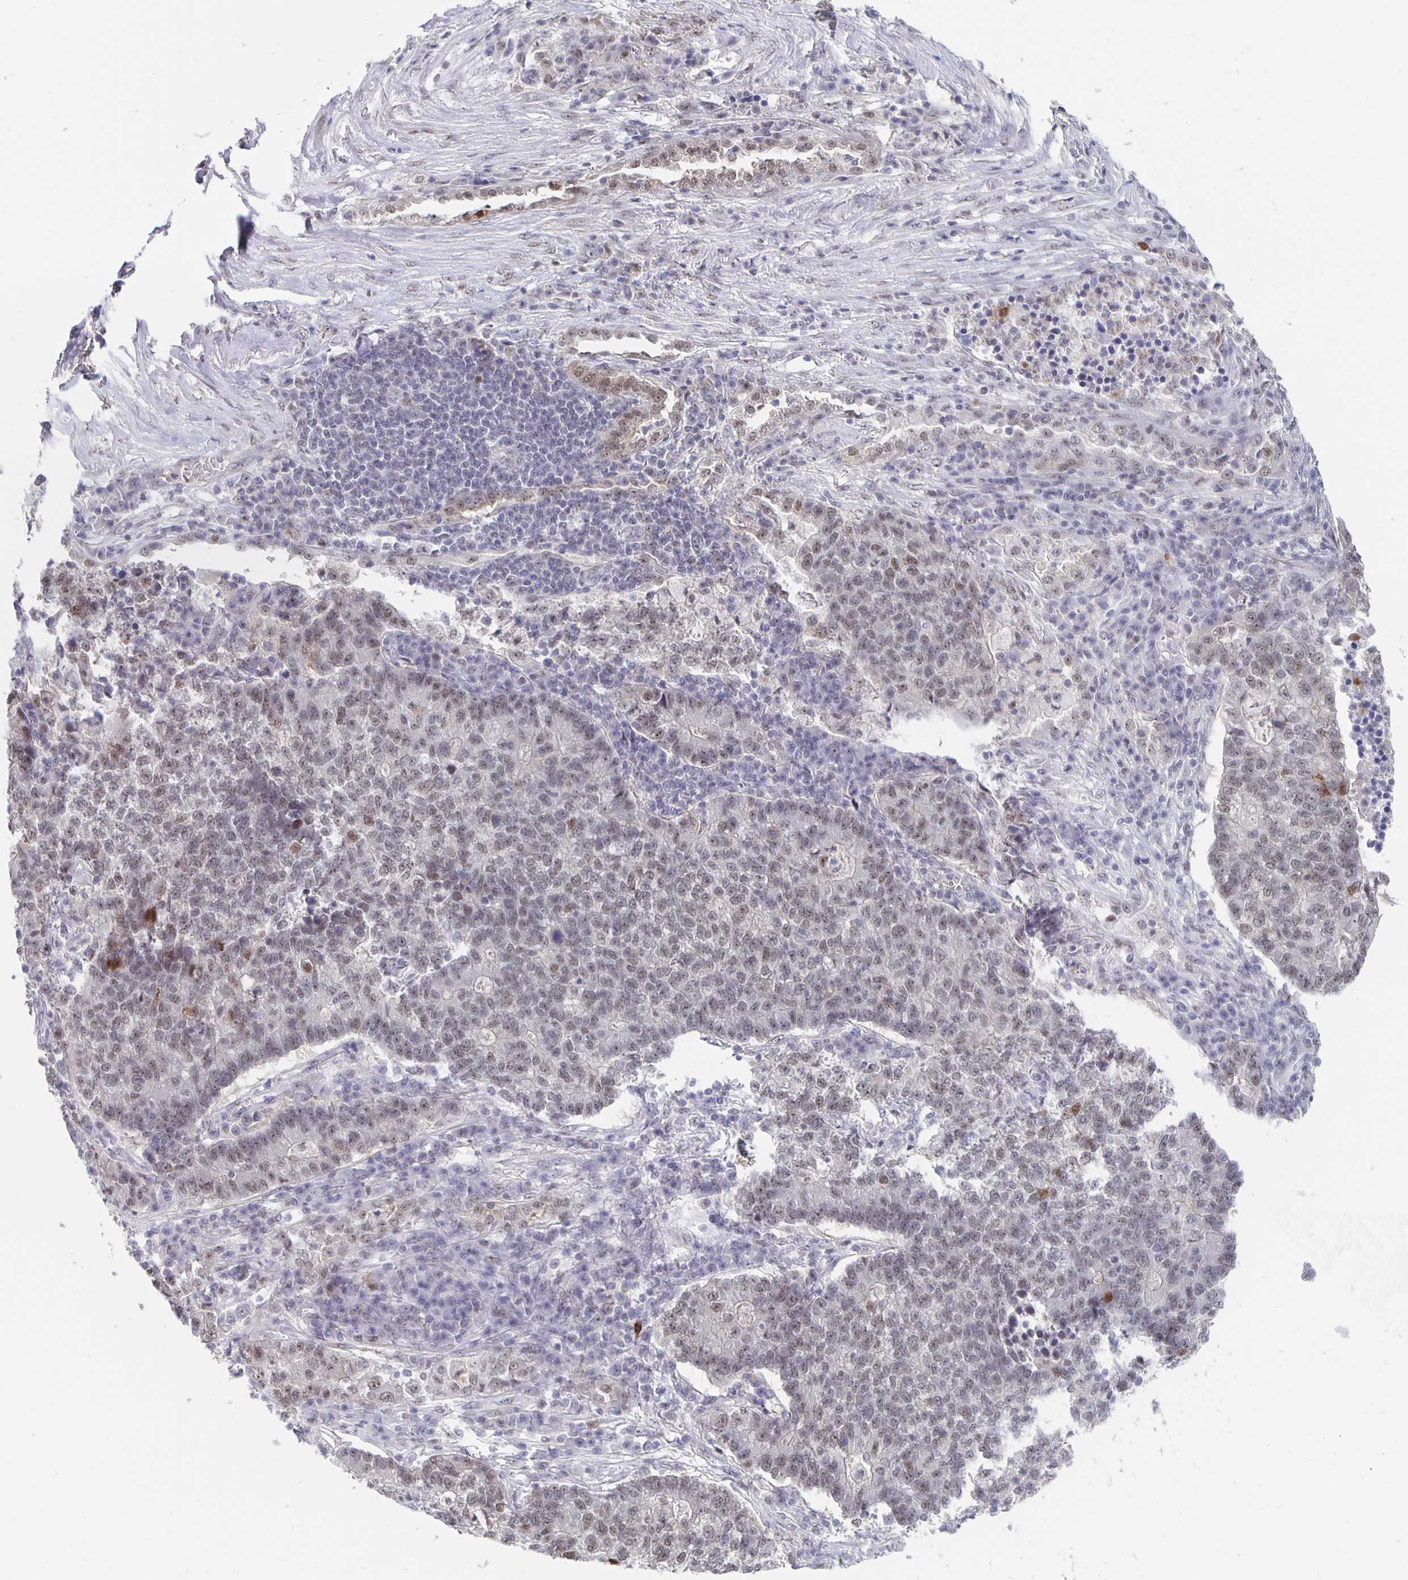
{"staining": {"intensity": "weak", "quantity": "25%-75%", "location": "nuclear"}, "tissue": "lung cancer", "cell_type": "Tumor cells", "image_type": "cancer", "snomed": [{"axis": "morphology", "description": "Adenocarcinoma, NOS"}, {"axis": "topography", "description": "Lung"}], "caption": "Weak nuclear staining is identified in about 25%-75% of tumor cells in adenocarcinoma (lung). (DAB IHC with brightfield microscopy, high magnification).", "gene": "ZNF691", "patient": {"sex": "male", "age": 57}}